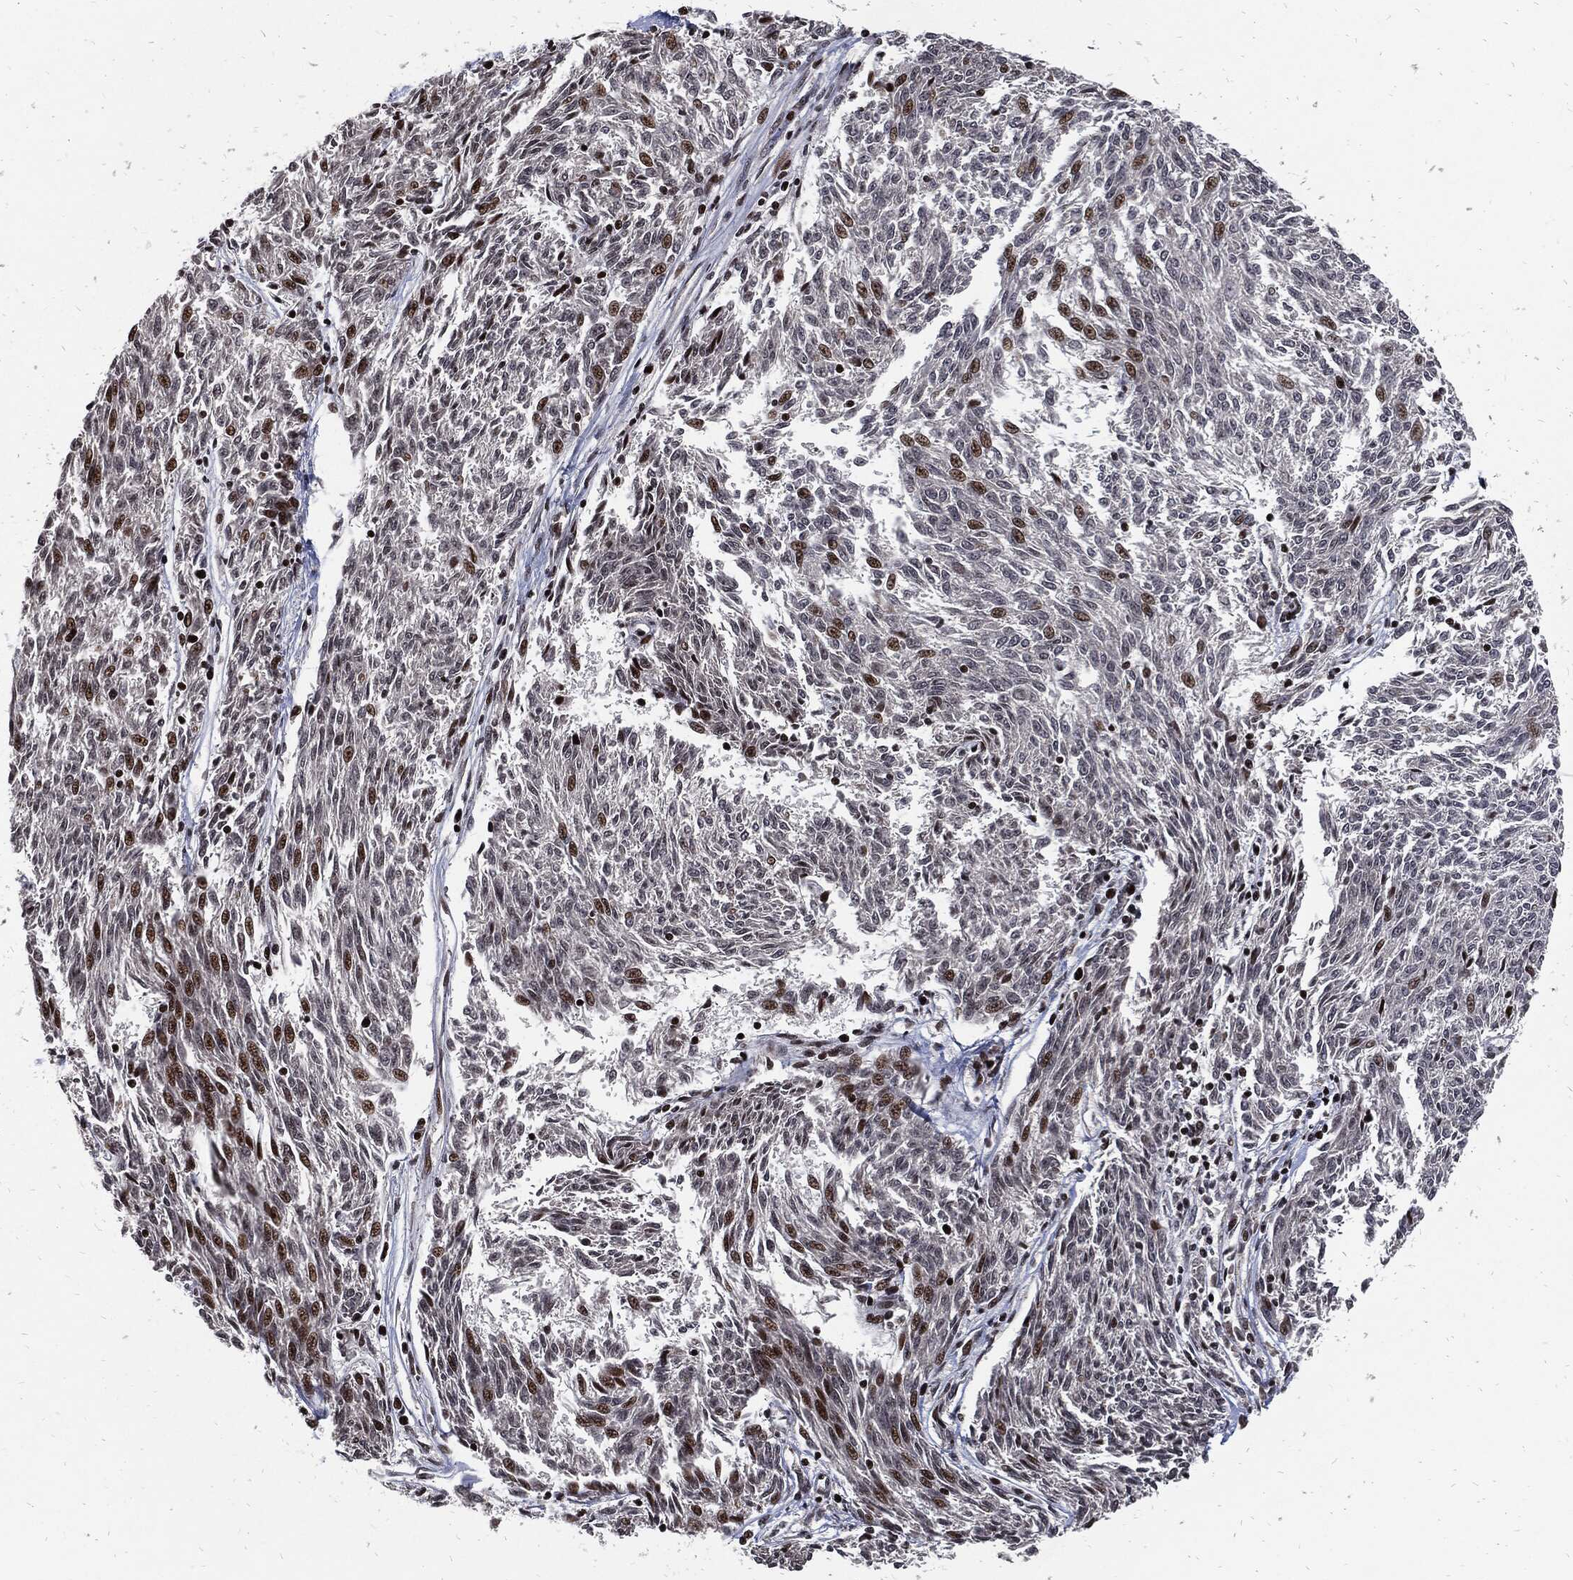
{"staining": {"intensity": "moderate", "quantity": "<25%", "location": "nuclear"}, "tissue": "melanoma", "cell_type": "Tumor cells", "image_type": "cancer", "snomed": [{"axis": "morphology", "description": "Malignant melanoma, NOS"}, {"axis": "topography", "description": "Skin"}], "caption": "Moderate nuclear protein expression is present in about <25% of tumor cells in malignant melanoma.", "gene": "ZNF775", "patient": {"sex": "female", "age": 72}}